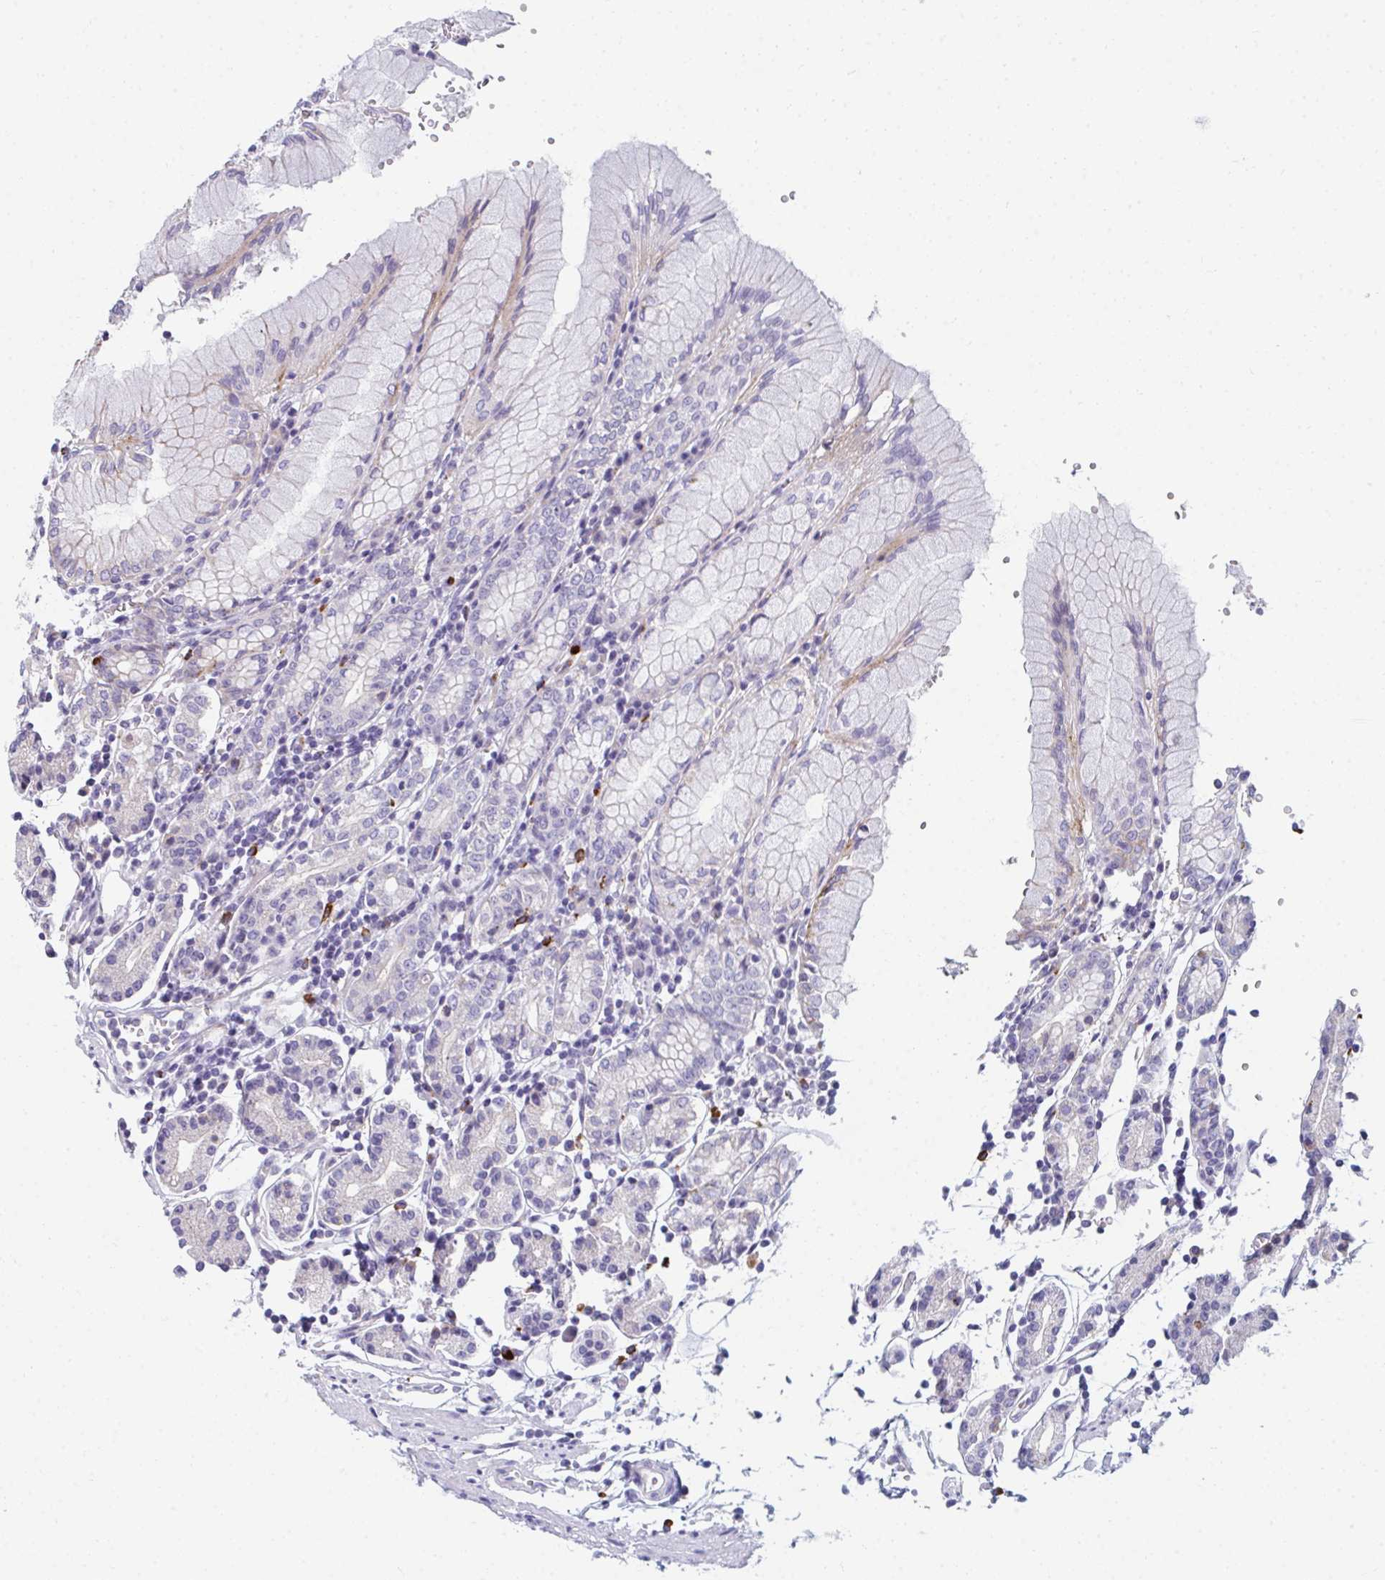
{"staining": {"intensity": "moderate", "quantity": "25%-75%", "location": "cytoplasmic/membranous"}, "tissue": "stomach", "cell_type": "Glandular cells", "image_type": "normal", "snomed": [{"axis": "morphology", "description": "Normal tissue, NOS"}, {"axis": "topography", "description": "Stomach"}], "caption": "Moderate cytoplasmic/membranous expression is present in approximately 25%-75% of glandular cells in unremarkable stomach.", "gene": "EIF1AD", "patient": {"sex": "female", "age": 62}}